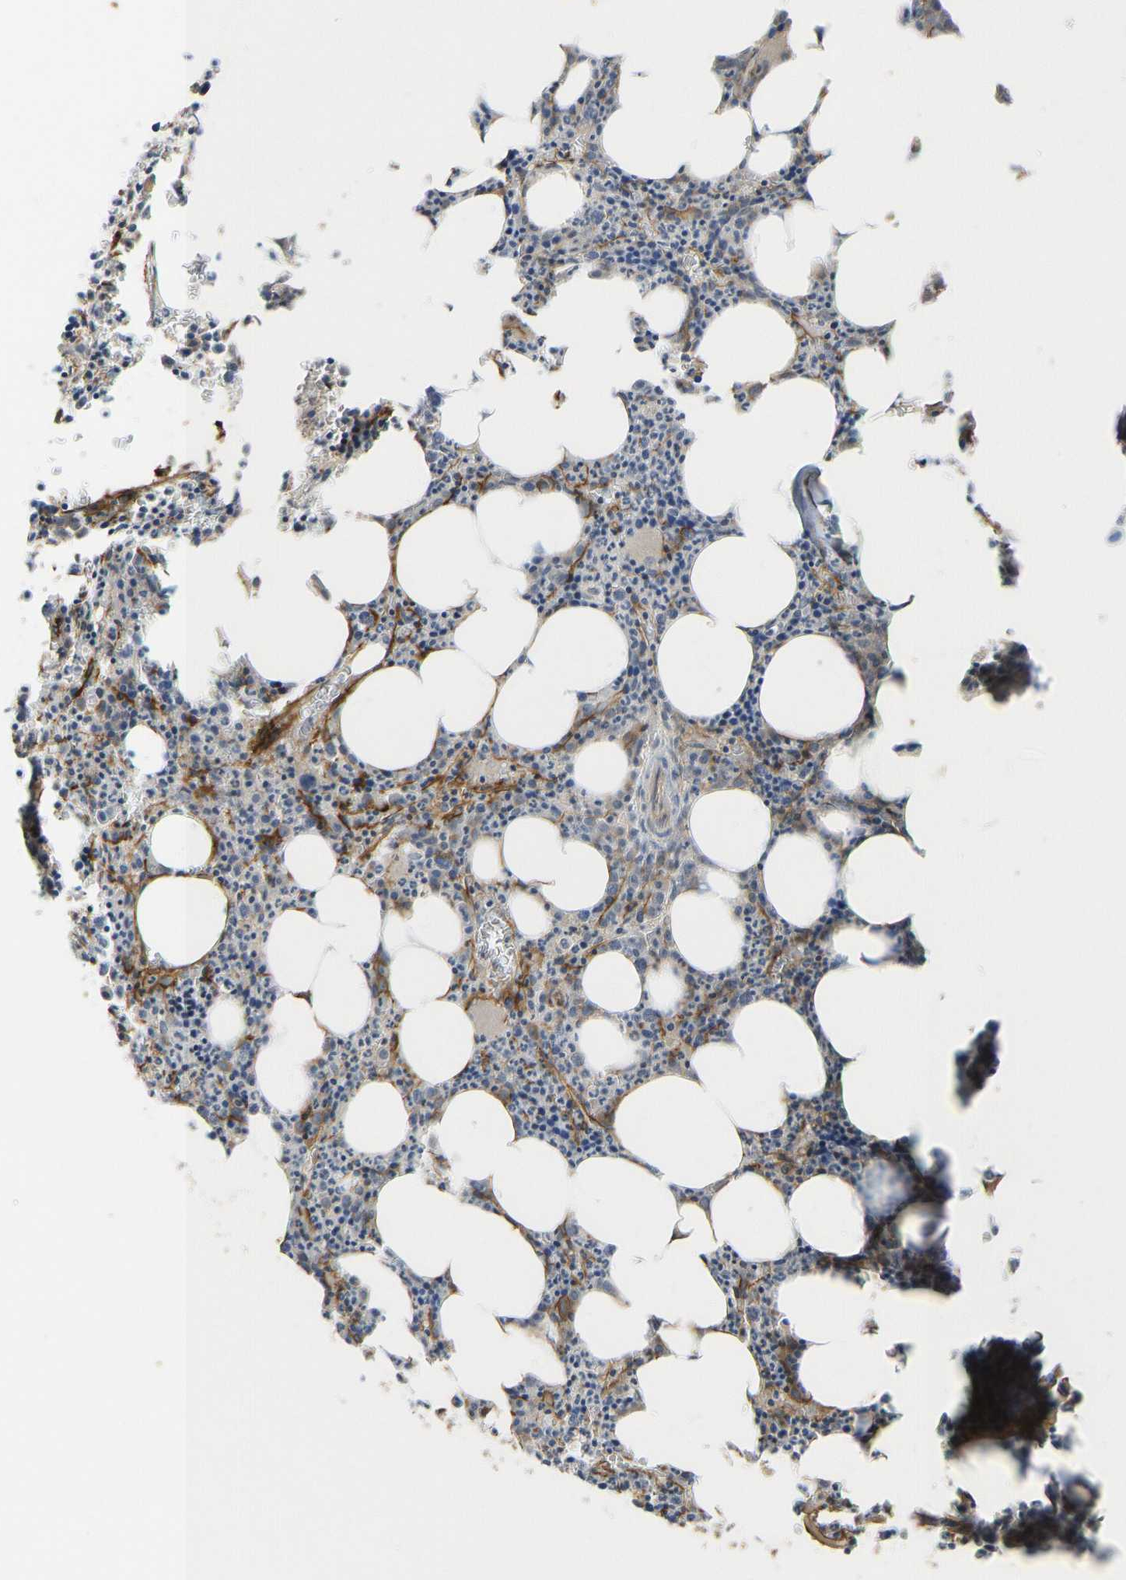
{"staining": {"intensity": "moderate", "quantity": "25%-75%", "location": "cytoplasmic/membranous"}, "tissue": "bone marrow", "cell_type": "Hematopoietic cells", "image_type": "normal", "snomed": [{"axis": "morphology", "description": "Normal tissue, NOS"}, {"axis": "morphology", "description": "Inflammation, NOS"}, {"axis": "topography", "description": "Bone marrow"}], "caption": "The micrograph exhibits staining of benign bone marrow, revealing moderate cytoplasmic/membranous protein expression (brown color) within hematopoietic cells.", "gene": "CCT8", "patient": {"sex": "female", "age": 40}}